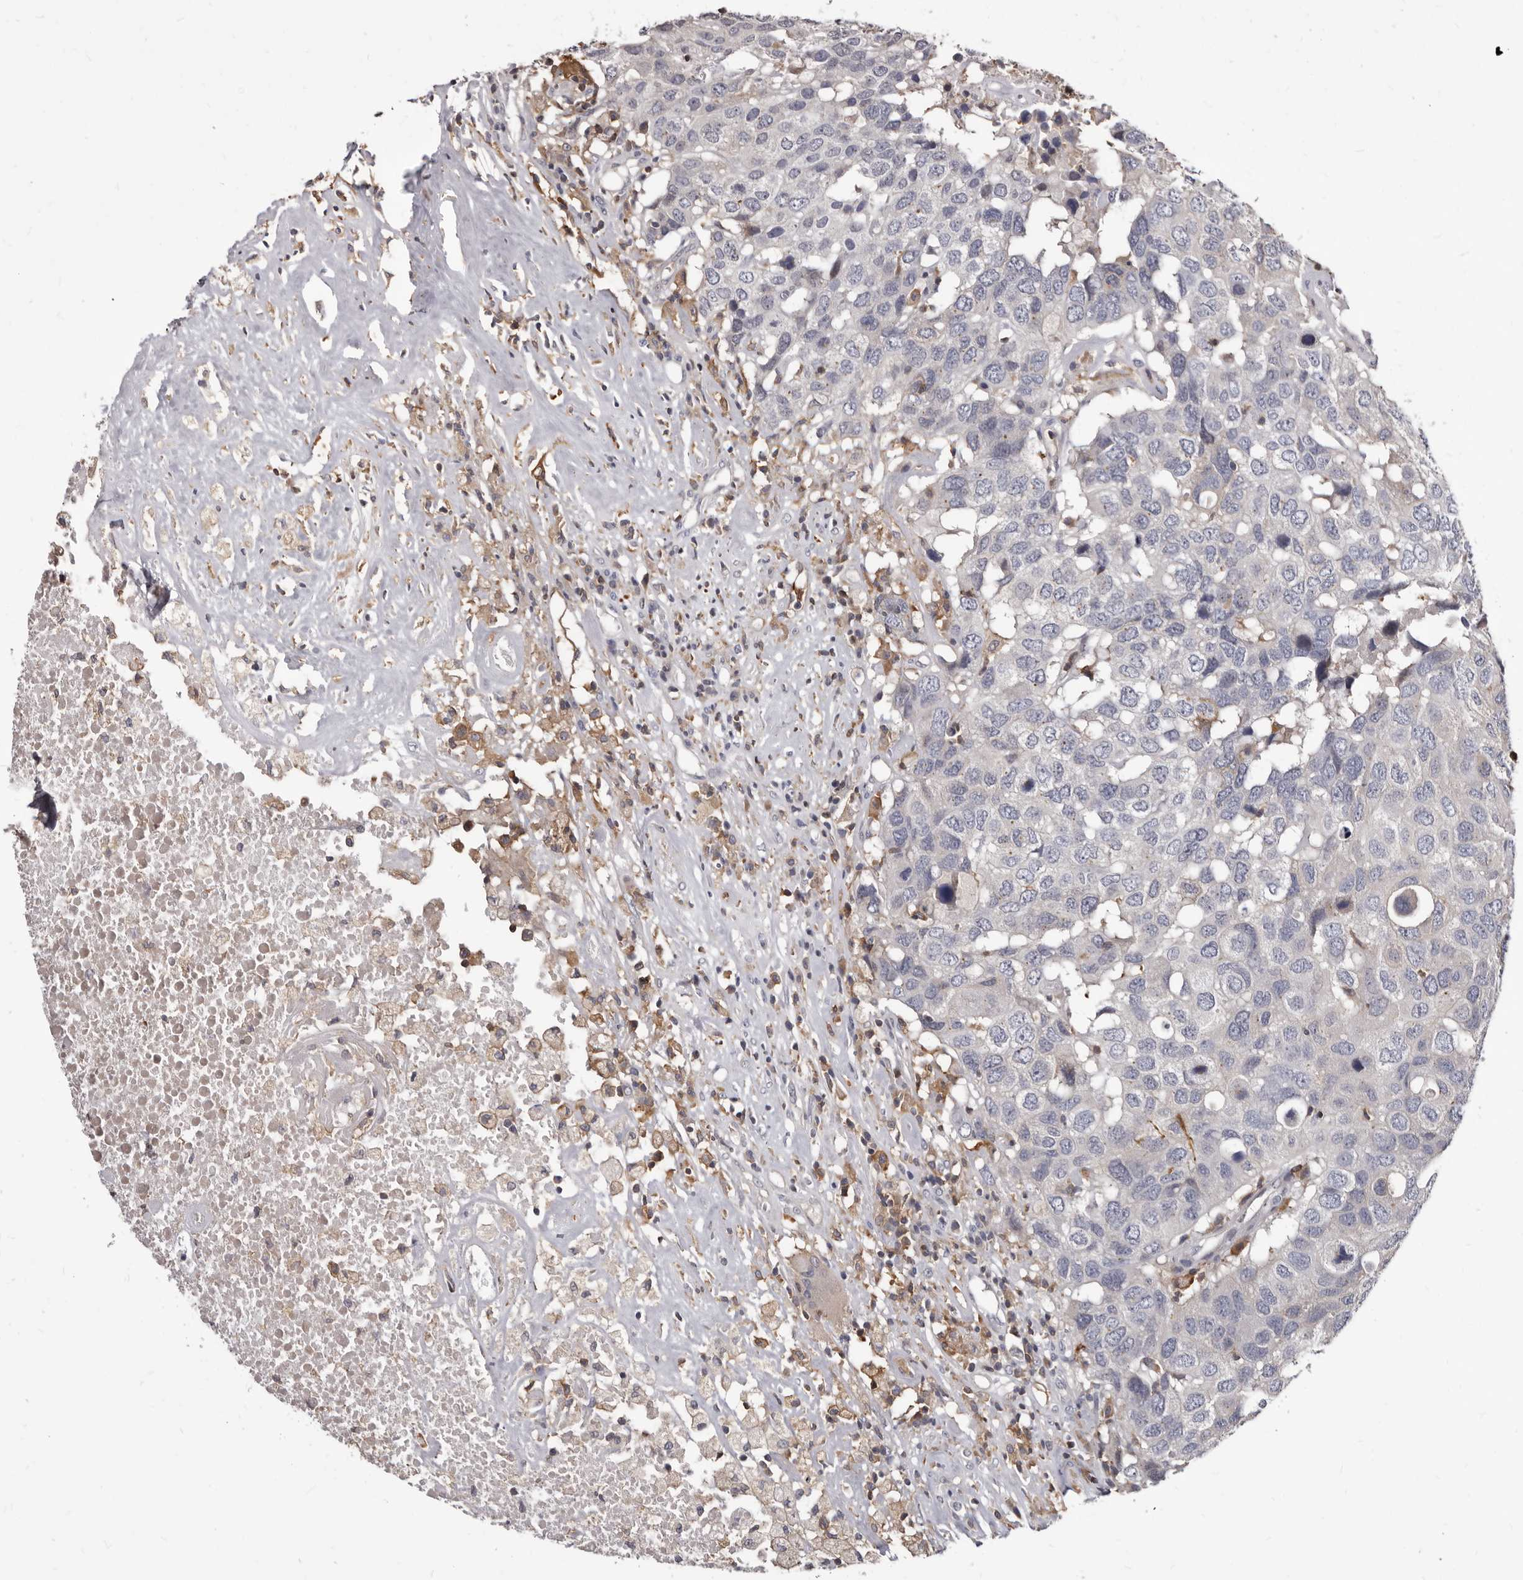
{"staining": {"intensity": "negative", "quantity": "none", "location": "none"}, "tissue": "head and neck cancer", "cell_type": "Tumor cells", "image_type": "cancer", "snomed": [{"axis": "morphology", "description": "Squamous cell carcinoma, NOS"}, {"axis": "topography", "description": "Head-Neck"}], "caption": "Human head and neck cancer (squamous cell carcinoma) stained for a protein using IHC exhibits no staining in tumor cells.", "gene": "NIBAN1", "patient": {"sex": "male", "age": 66}}